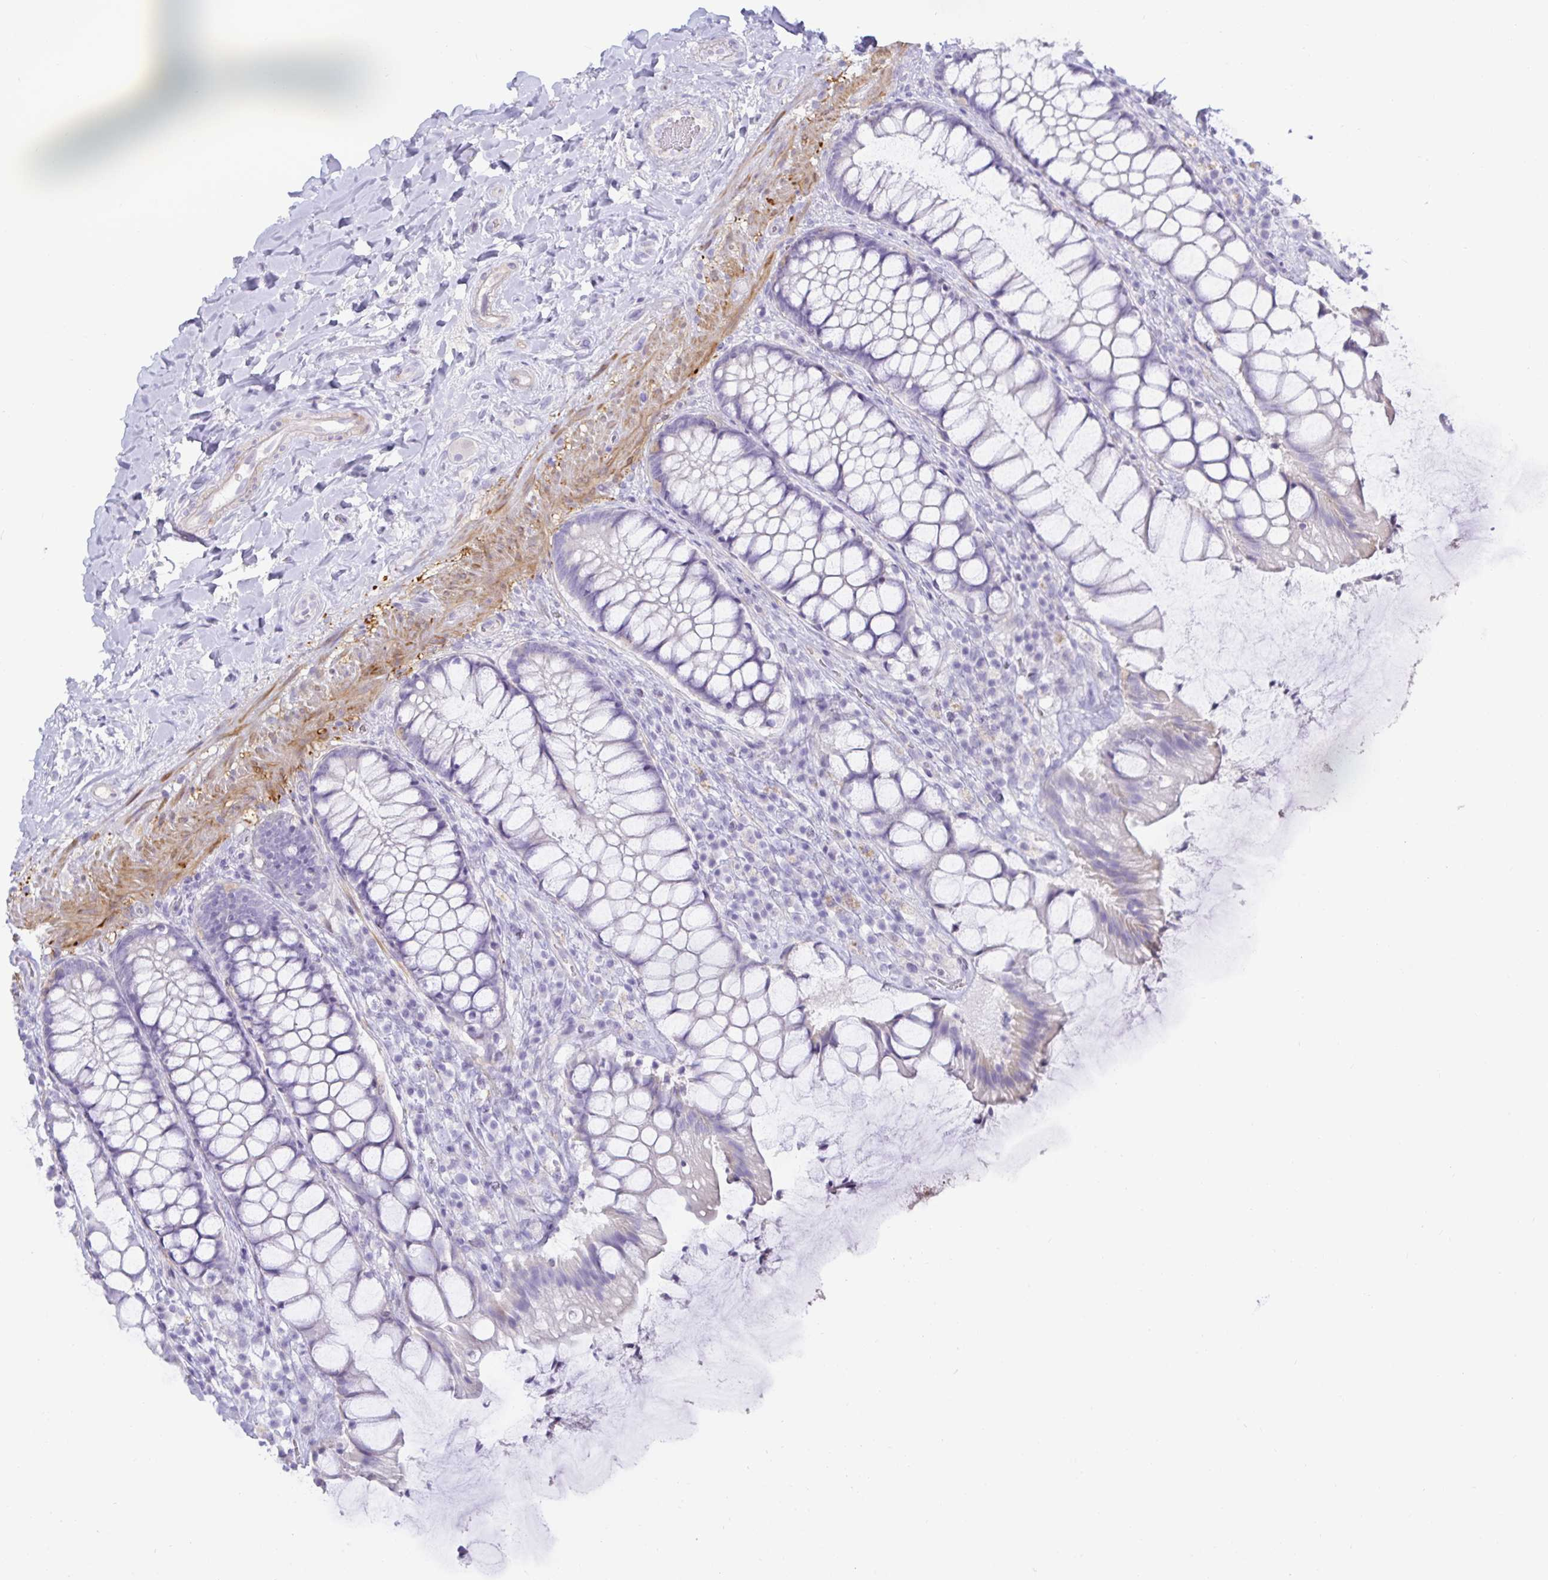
{"staining": {"intensity": "negative", "quantity": "none", "location": "none"}, "tissue": "rectum", "cell_type": "Glandular cells", "image_type": "normal", "snomed": [{"axis": "morphology", "description": "Normal tissue, NOS"}, {"axis": "topography", "description": "Rectum"}], "caption": "IHC histopathology image of benign rectum: human rectum stained with DAB demonstrates no significant protein staining in glandular cells. (DAB immunohistochemistry (IHC) visualized using brightfield microscopy, high magnification).", "gene": "SPAG4", "patient": {"sex": "female", "age": 58}}